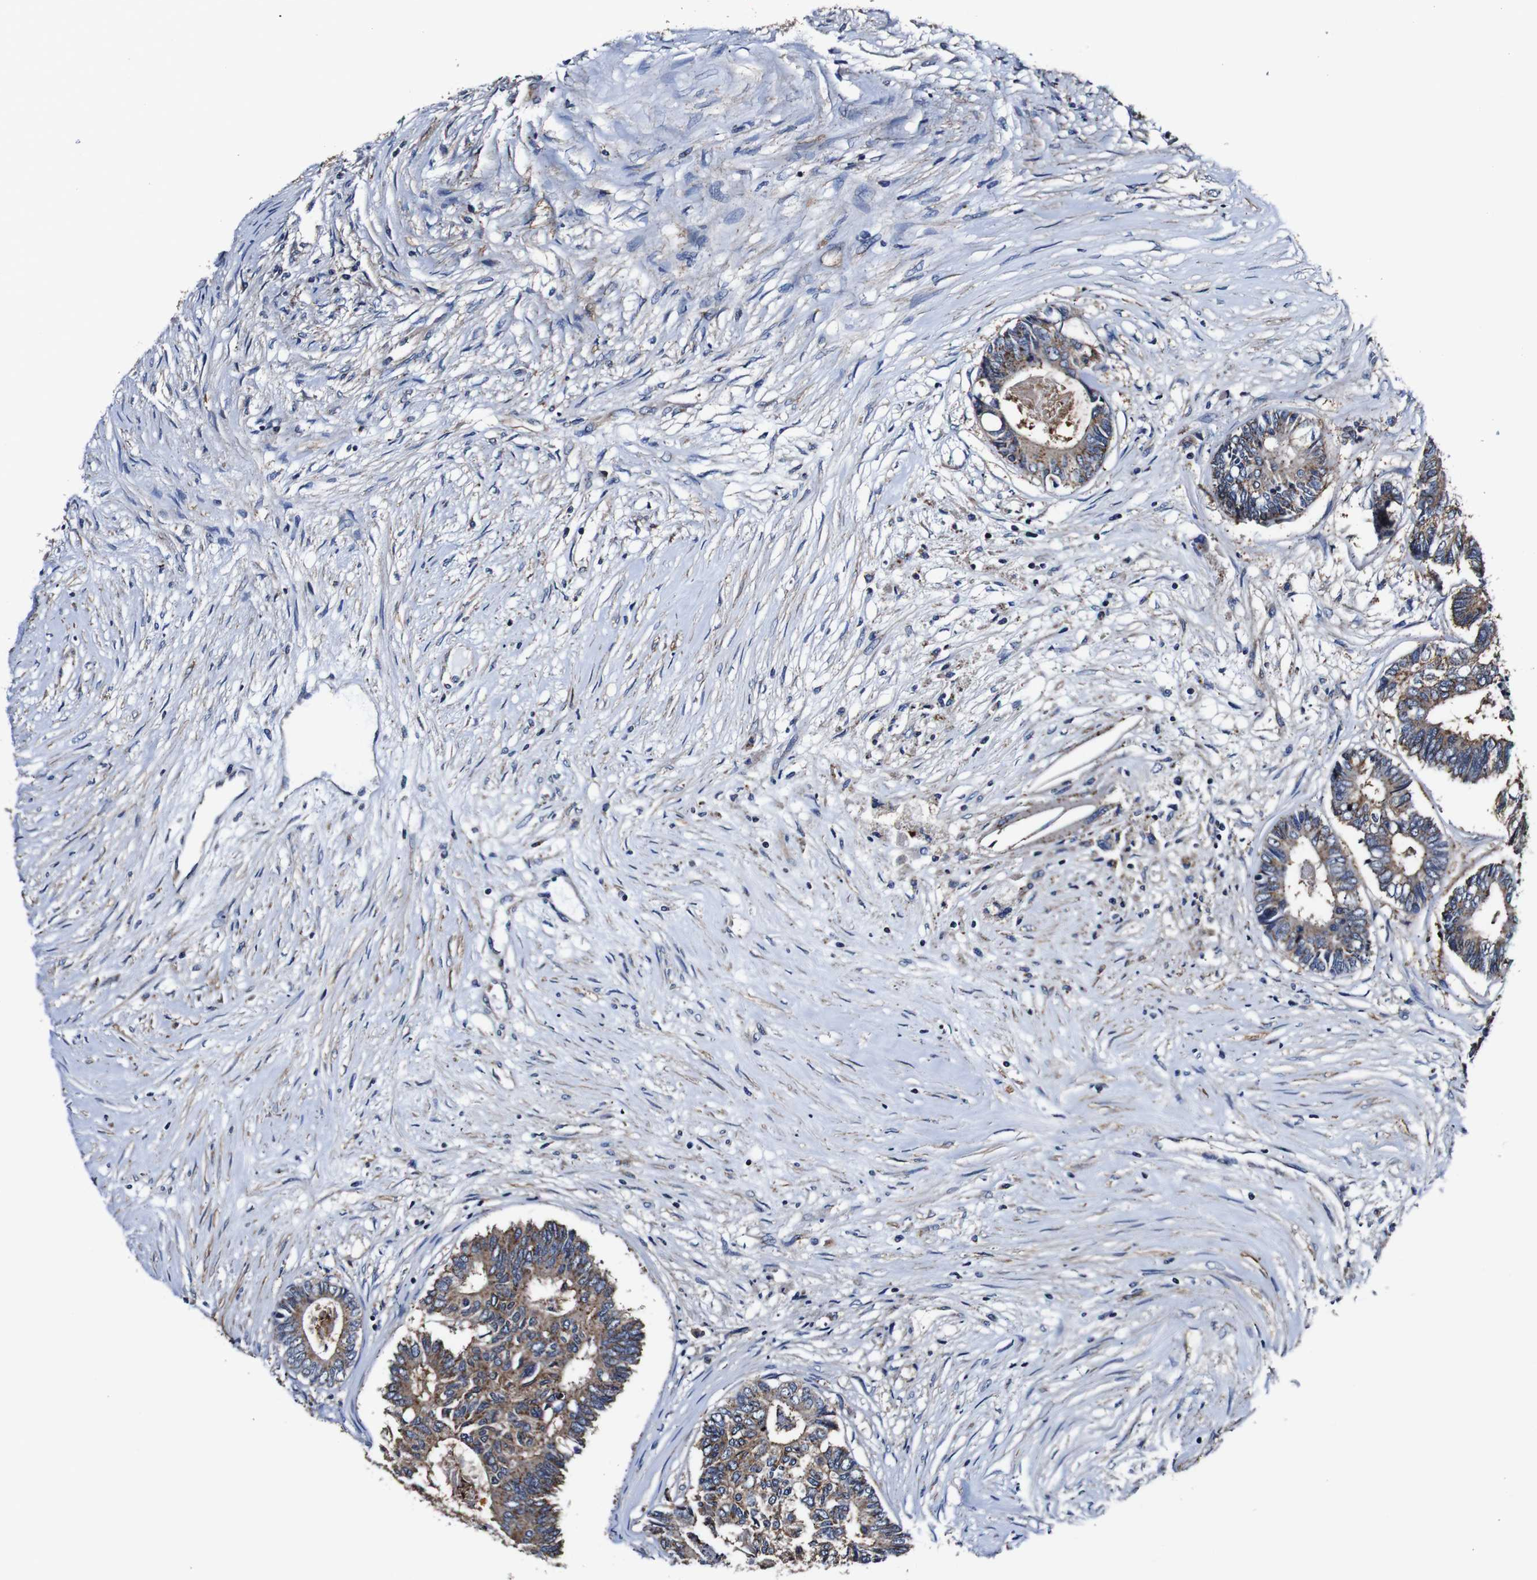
{"staining": {"intensity": "moderate", "quantity": ">75%", "location": "cytoplasmic/membranous"}, "tissue": "colorectal cancer", "cell_type": "Tumor cells", "image_type": "cancer", "snomed": [{"axis": "morphology", "description": "Adenocarcinoma, NOS"}, {"axis": "topography", "description": "Rectum"}], "caption": "Colorectal cancer stained with a brown dye displays moderate cytoplasmic/membranous positive positivity in about >75% of tumor cells.", "gene": "PDCD6IP", "patient": {"sex": "male", "age": 63}}